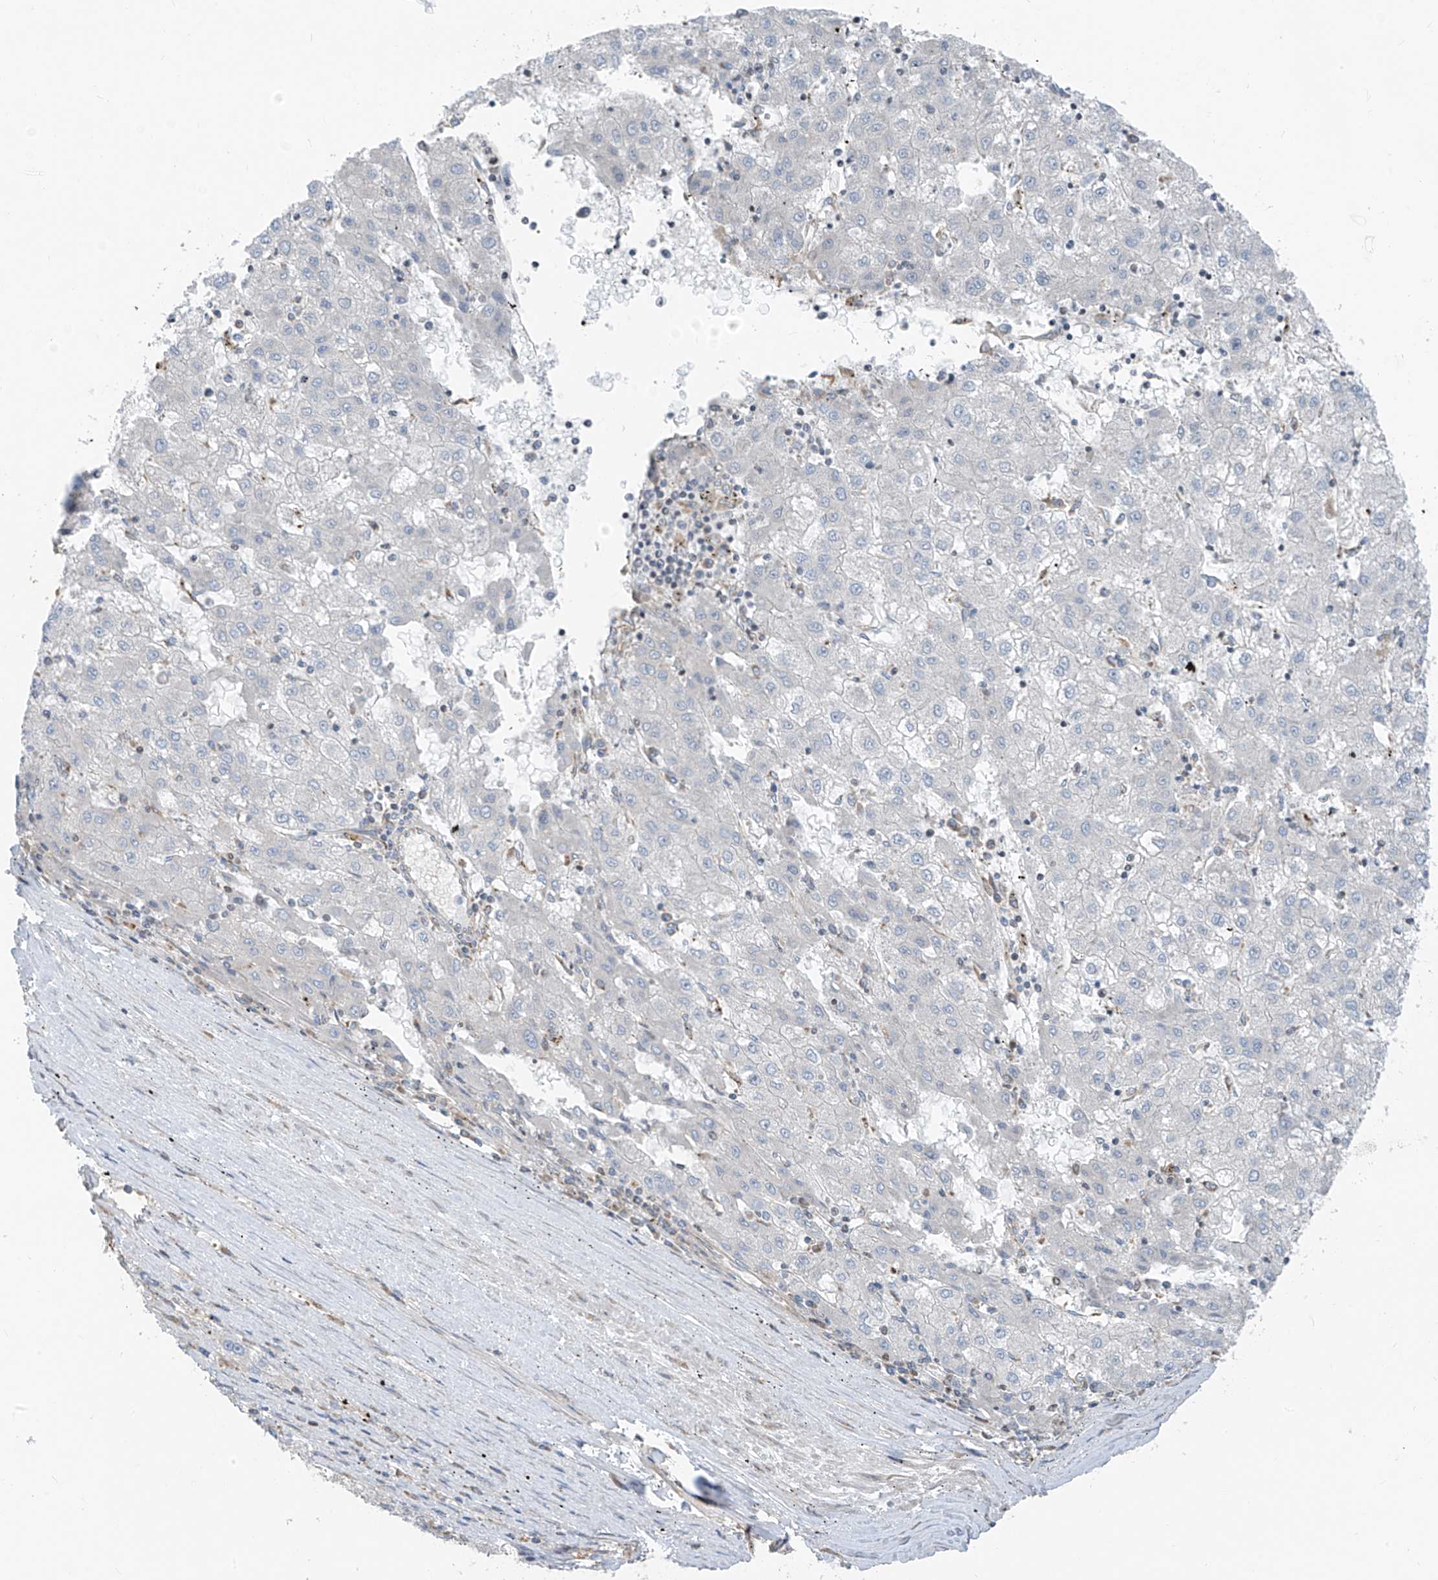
{"staining": {"intensity": "negative", "quantity": "none", "location": "none"}, "tissue": "liver cancer", "cell_type": "Tumor cells", "image_type": "cancer", "snomed": [{"axis": "morphology", "description": "Carcinoma, Hepatocellular, NOS"}, {"axis": "topography", "description": "Liver"}], "caption": "Immunohistochemical staining of human liver hepatocellular carcinoma reveals no significant expression in tumor cells.", "gene": "EOMES", "patient": {"sex": "male", "age": 72}}